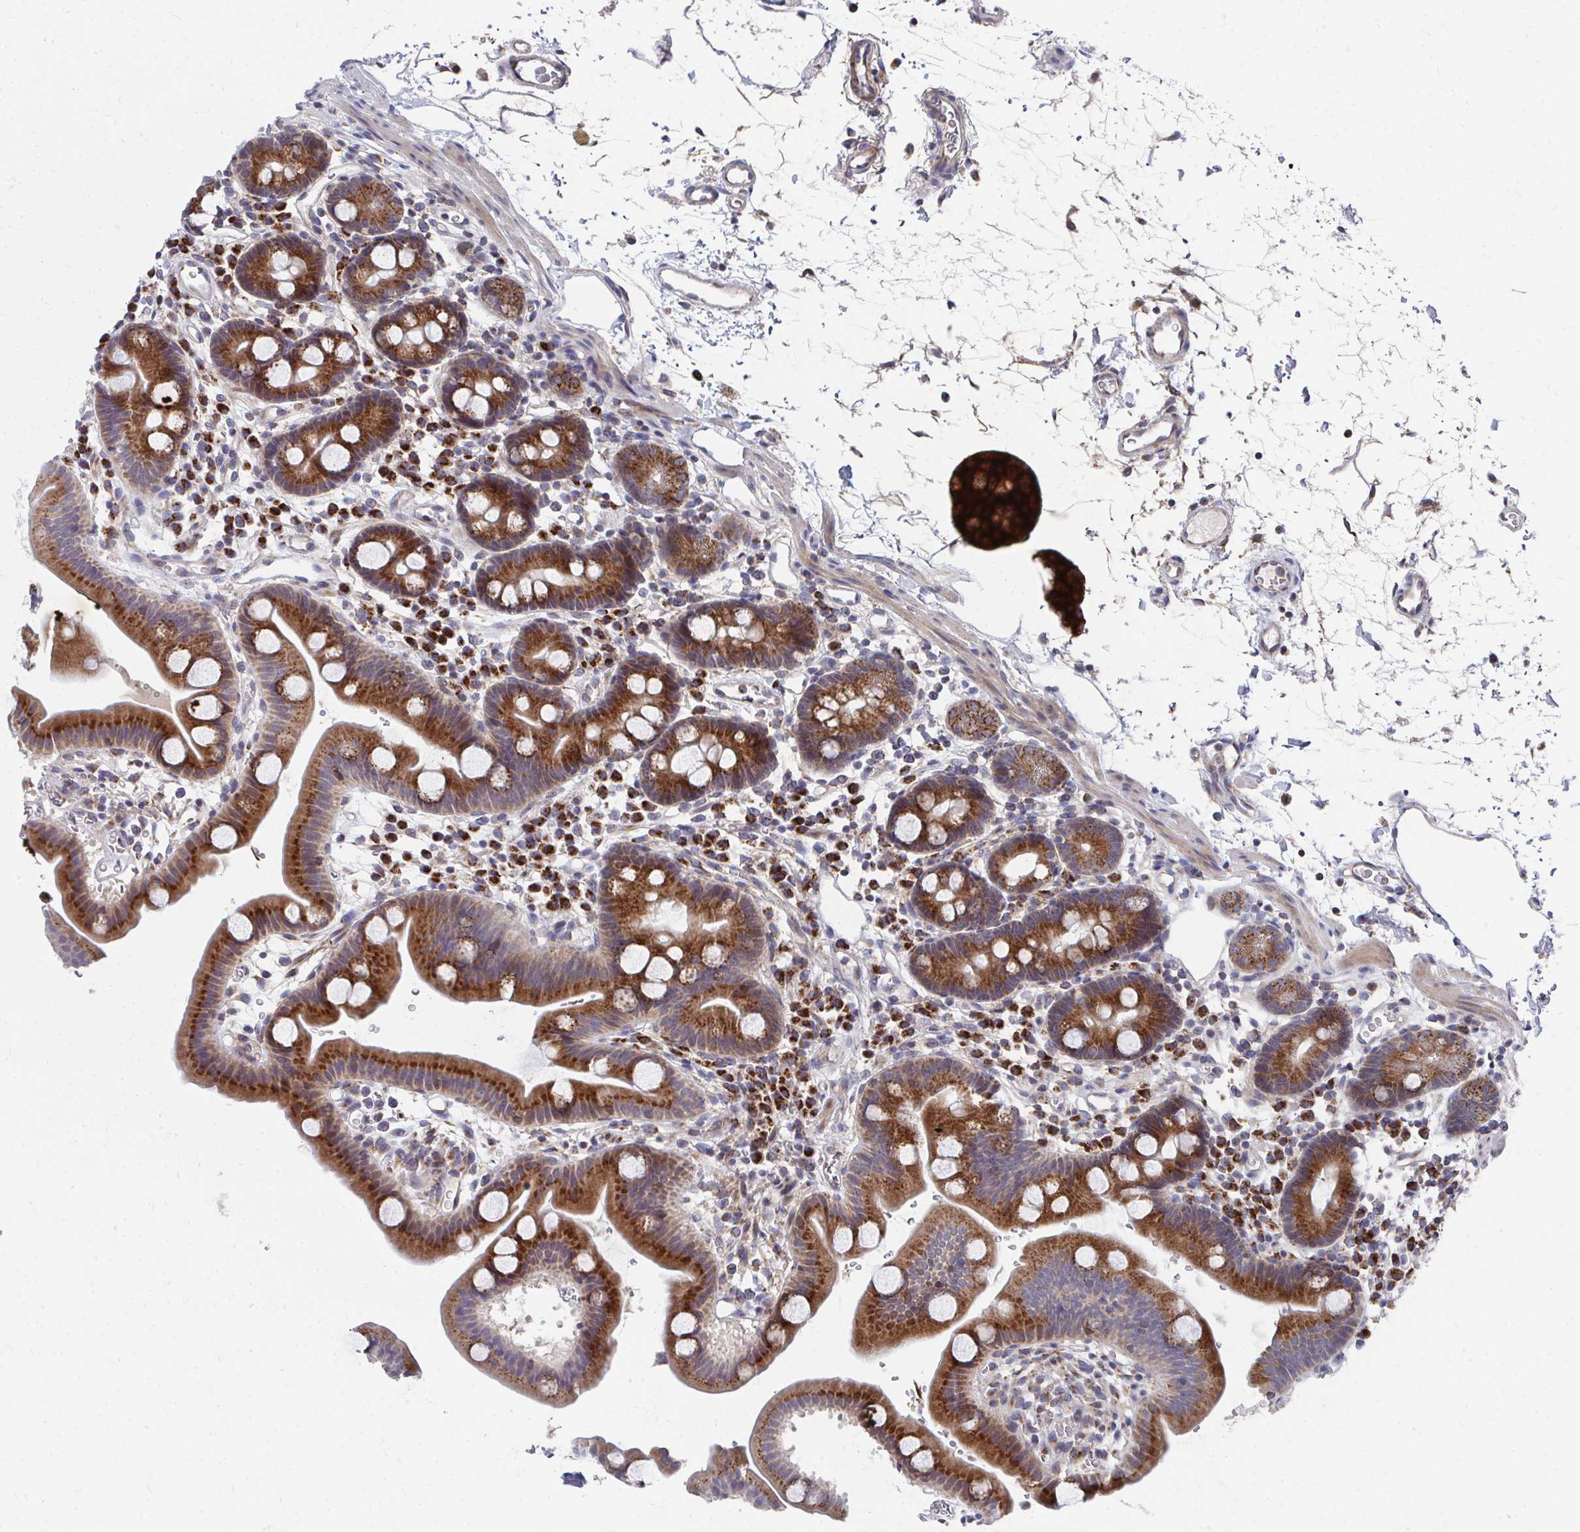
{"staining": {"intensity": "moderate", "quantity": ">75%", "location": "cytoplasmic/membranous"}, "tissue": "duodenum", "cell_type": "Glandular cells", "image_type": "normal", "snomed": [{"axis": "morphology", "description": "Normal tissue, NOS"}, {"axis": "topography", "description": "Duodenum"}], "caption": "This is a photomicrograph of immunohistochemistry (IHC) staining of unremarkable duodenum, which shows moderate expression in the cytoplasmic/membranous of glandular cells.", "gene": "PEX3", "patient": {"sex": "male", "age": 59}}